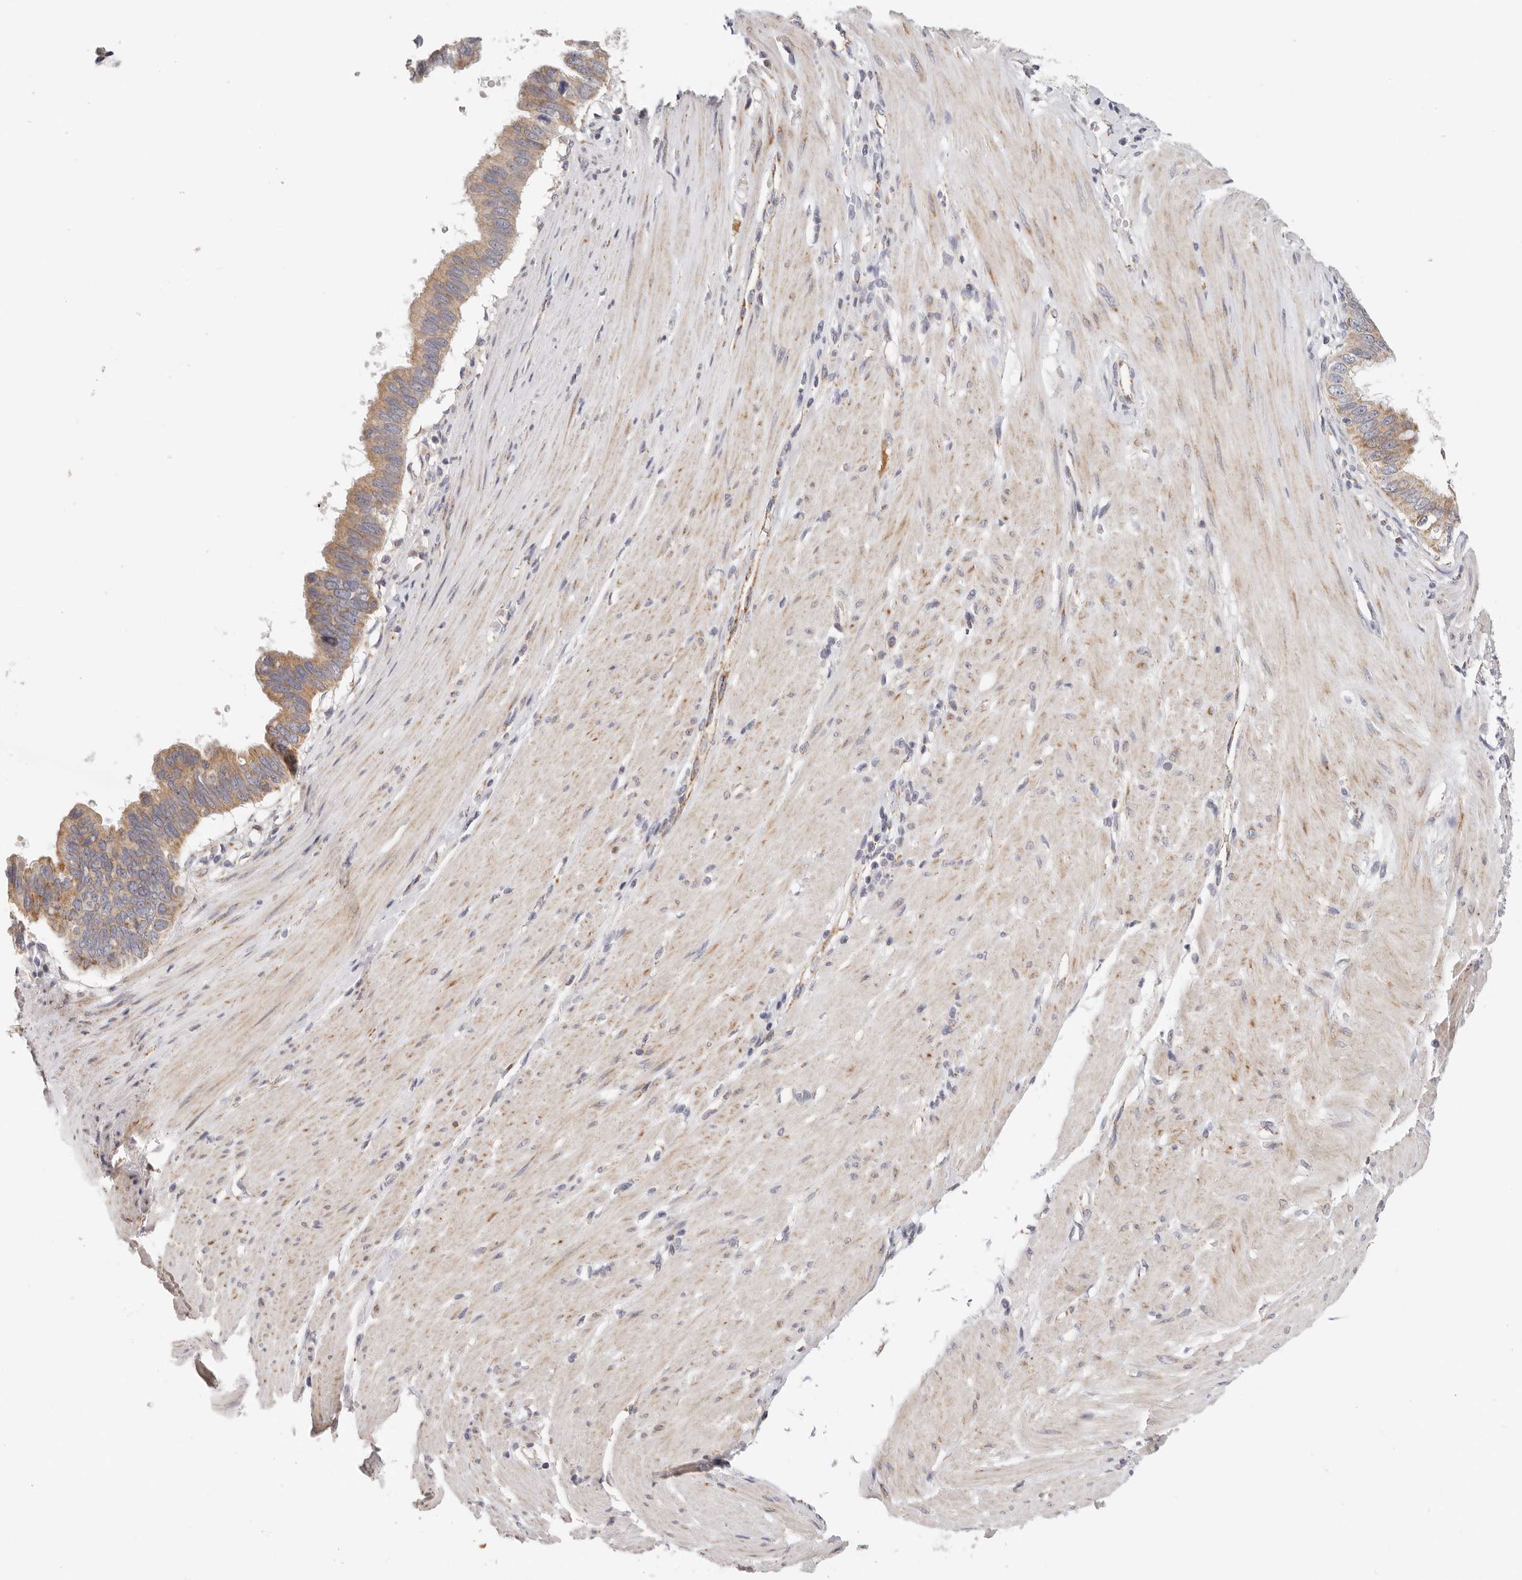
{"staining": {"intensity": "moderate", "quantity": ">75%", "location": "cytoplasmic/membranous"}, "tissue": "pancreatic cancer", "cell_type": "Tumor cells", "image_type": "cancer", "snomed": [{"axis": "morphology", "description": "Adenocarcinoma, NOS"}, {"axis": "topography", "description": "Pancreas"}], "caption": "Brown immunohistochemical staining in pancreatic cancer exhibits moderate cytoplasmic/membranous staining in approximately >75% of tumor cells. (DAB = brown stain, brightfield microscopy at high magnification).", "gene": "AFDN", "patient": {"sex": "female", "age": 56}}